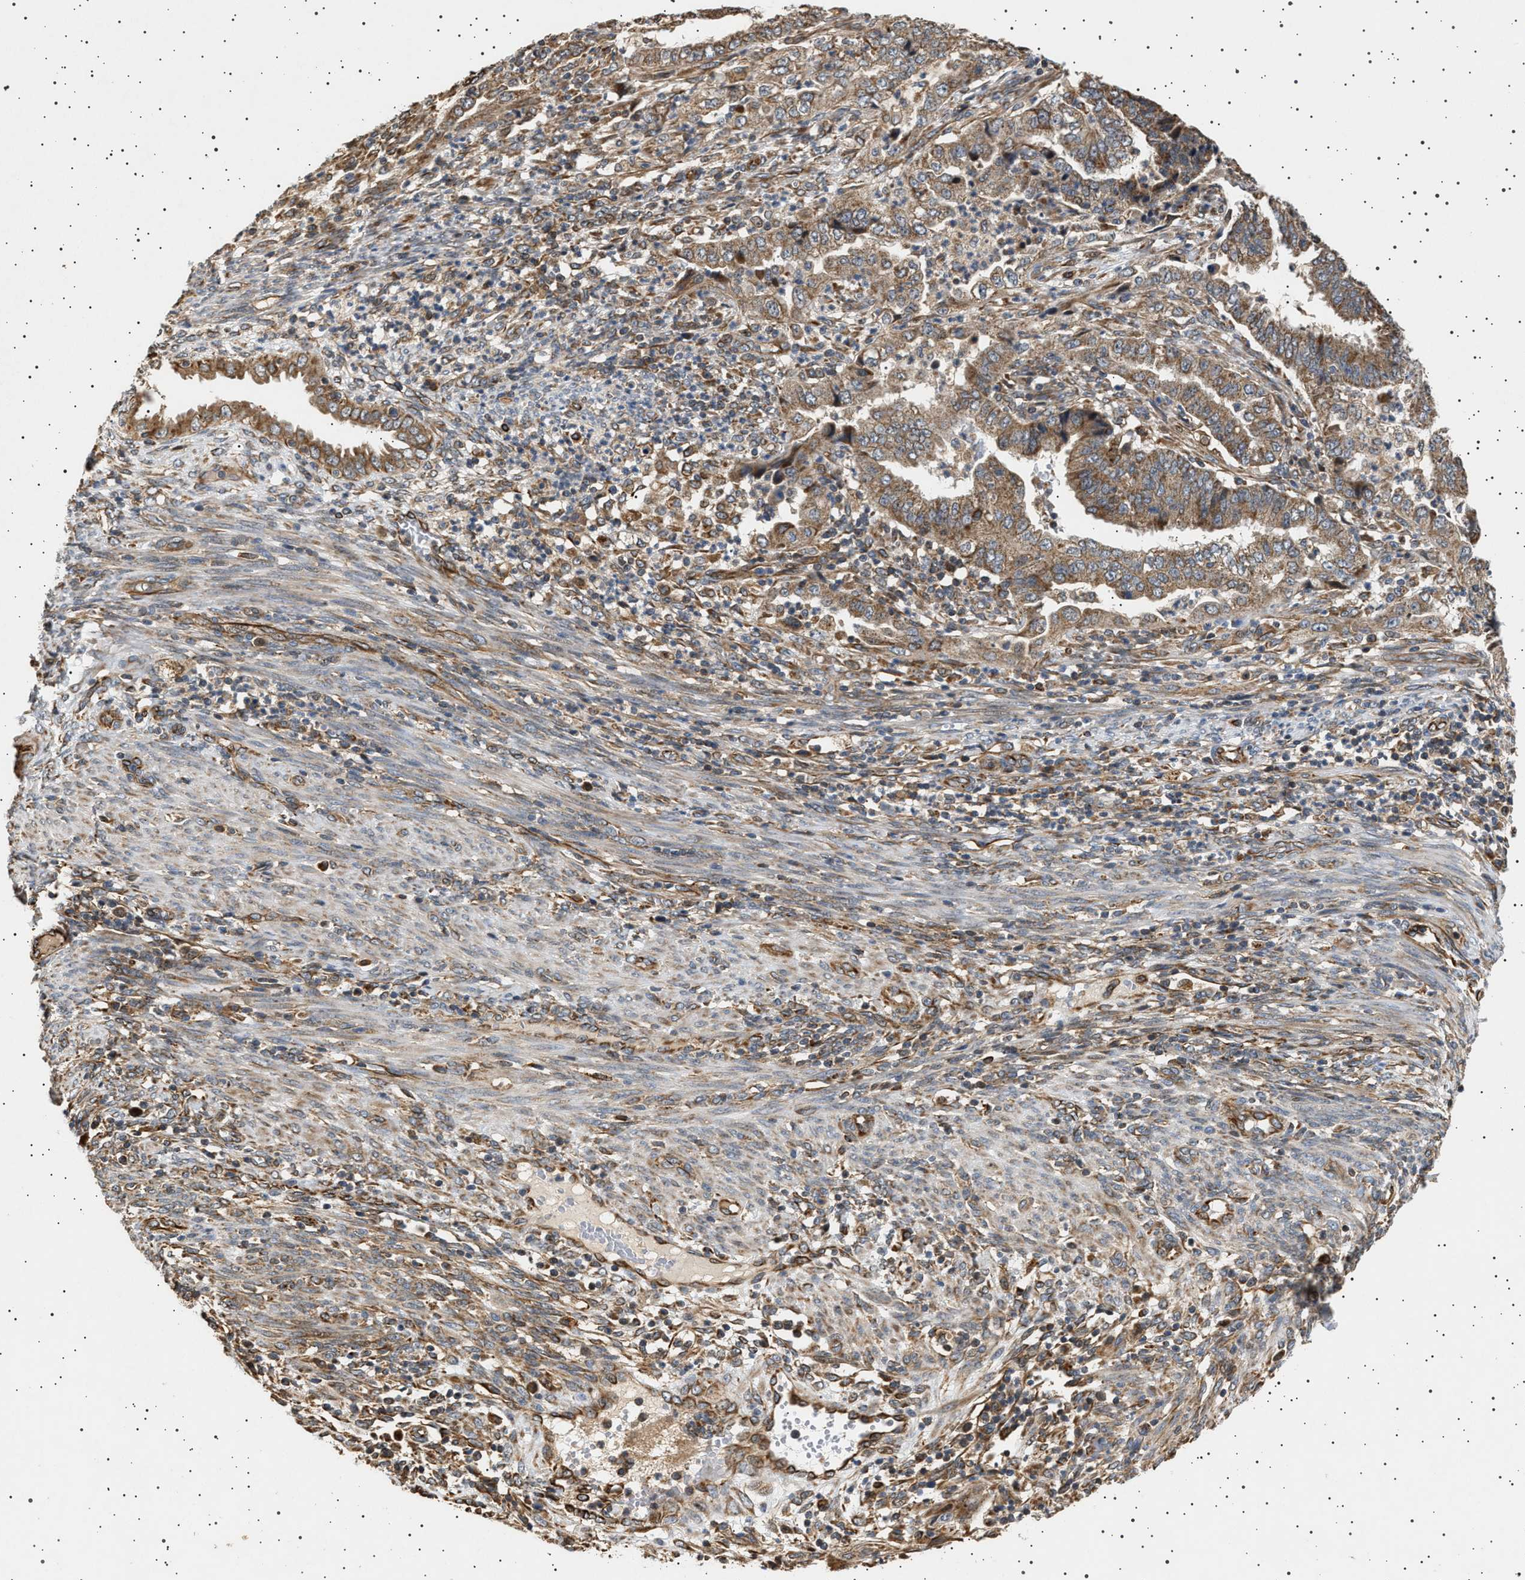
{"staining": {"intensity": "moderate", "quantity": ">75%", "location": "cytoplasmic/membranous"}, "tissue": "endometrial cancer", "cell_type": "Tumor cells", "image_type": "cancer", "snomed": [{"axis": "morphology", "description": "Adenocarcinoma, NOS"}, {"axis": "topography", "description": "Endometrium"}], "caption": "Endometrial cancer (adenocarcinoma) was stained to show a protein in brown. There is medium levels of moderate cytoplasmic/membranous expression in approximately >75% of tumor cells. (DAB = brown stain, brightfield microscopy at high magnification).", "gene": "TRUB2", "patient": {"sex": "female", "age": 51}}